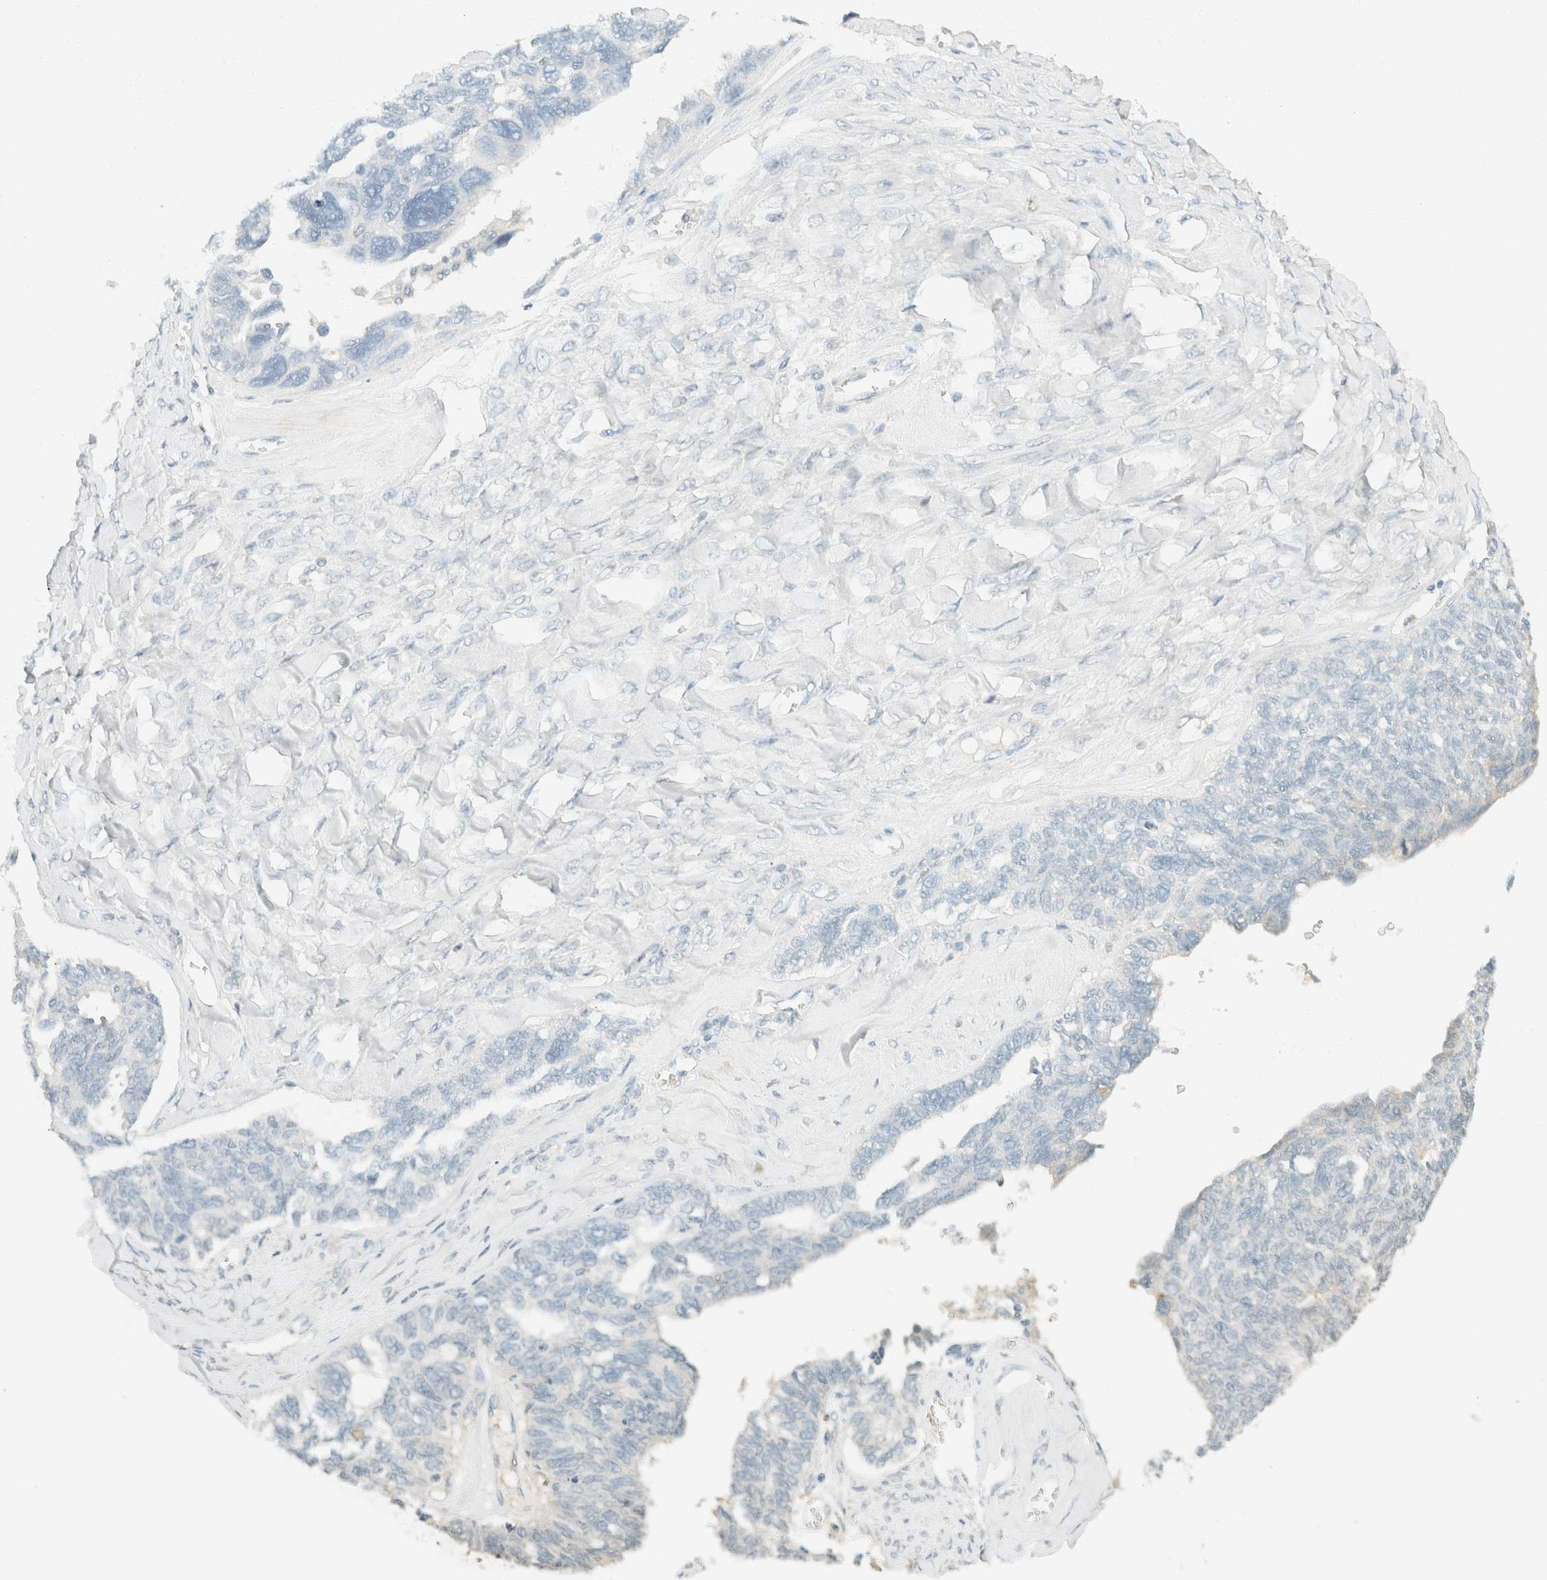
{"staining": {"intensity": "negative", "quantity": "none", "location": "none"}, "tissue": "ovarian cancer", "cell_type": "Tumor cells", "image_type": "cancer", "snomed": [{"axis": "morphology", "description": "Cystadenocarcinoma, serous, NOS"}, {"axis": "topography", "description": "Ovary"}], "caption": "Micrograph shows no significant protein positivity in tumor cells of serous cystadenocarcinoma (ovarian).", "gene": "GPA33", "patient": {"sex": "female", "age": 79}}